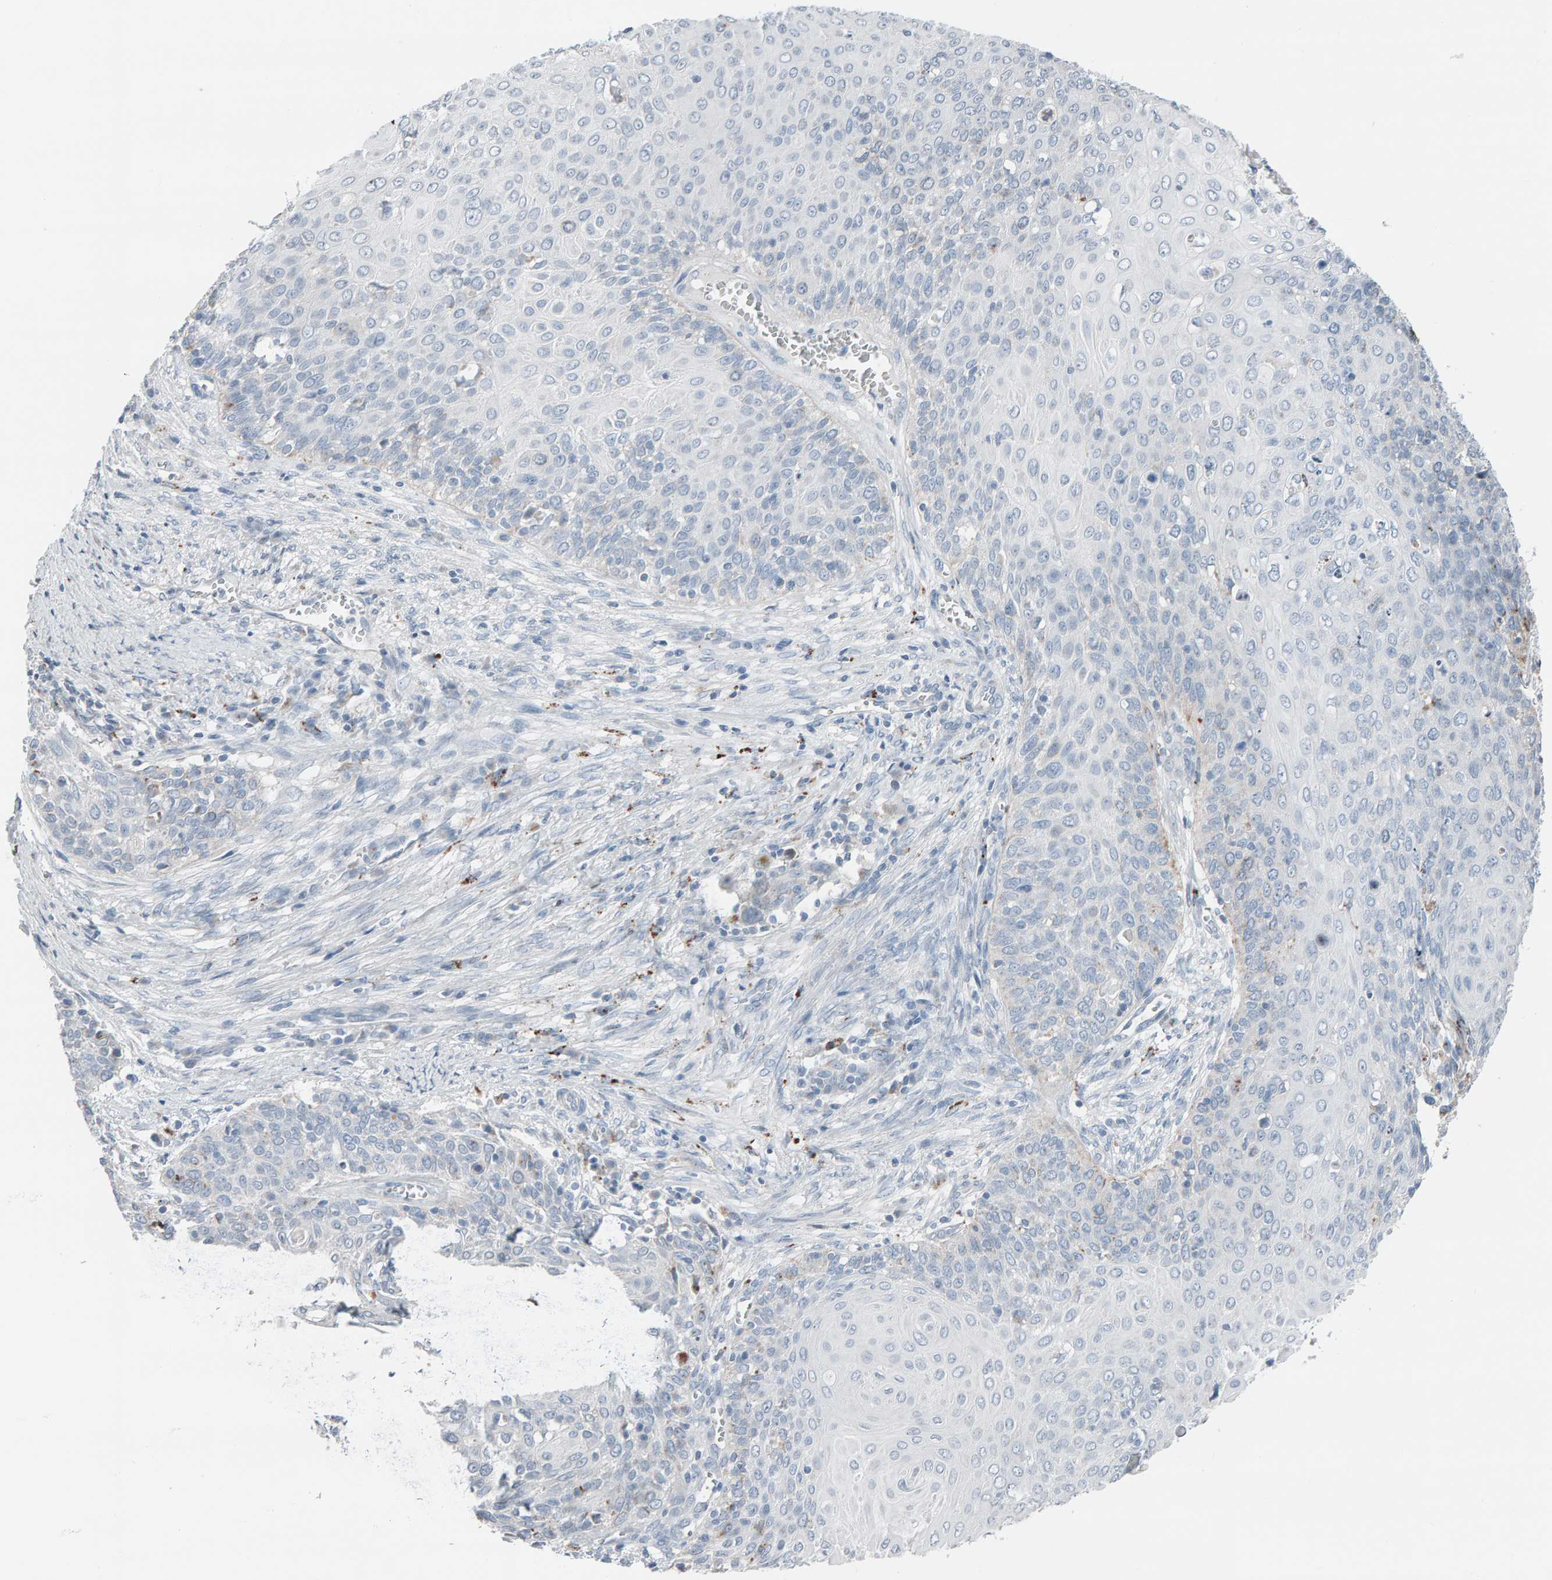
{"staining": {"intensity": "negative", "quantity": "none", "location": "none"}, "tissue": "cervical cancer", "cell_type": "Tumor cells", "image_type": "cancer", "snomed": [{"axis": "morphology", "description": "Squamous cell carcinoma, NOS"}, {"axis": "topography", "description": "Cervix"}], "caption": "There is no significant positivity in tumor cells of cervical squamous cell carcinoma.", "gene": "IPPK", "patient": {"sex": "female", "age": 39}}